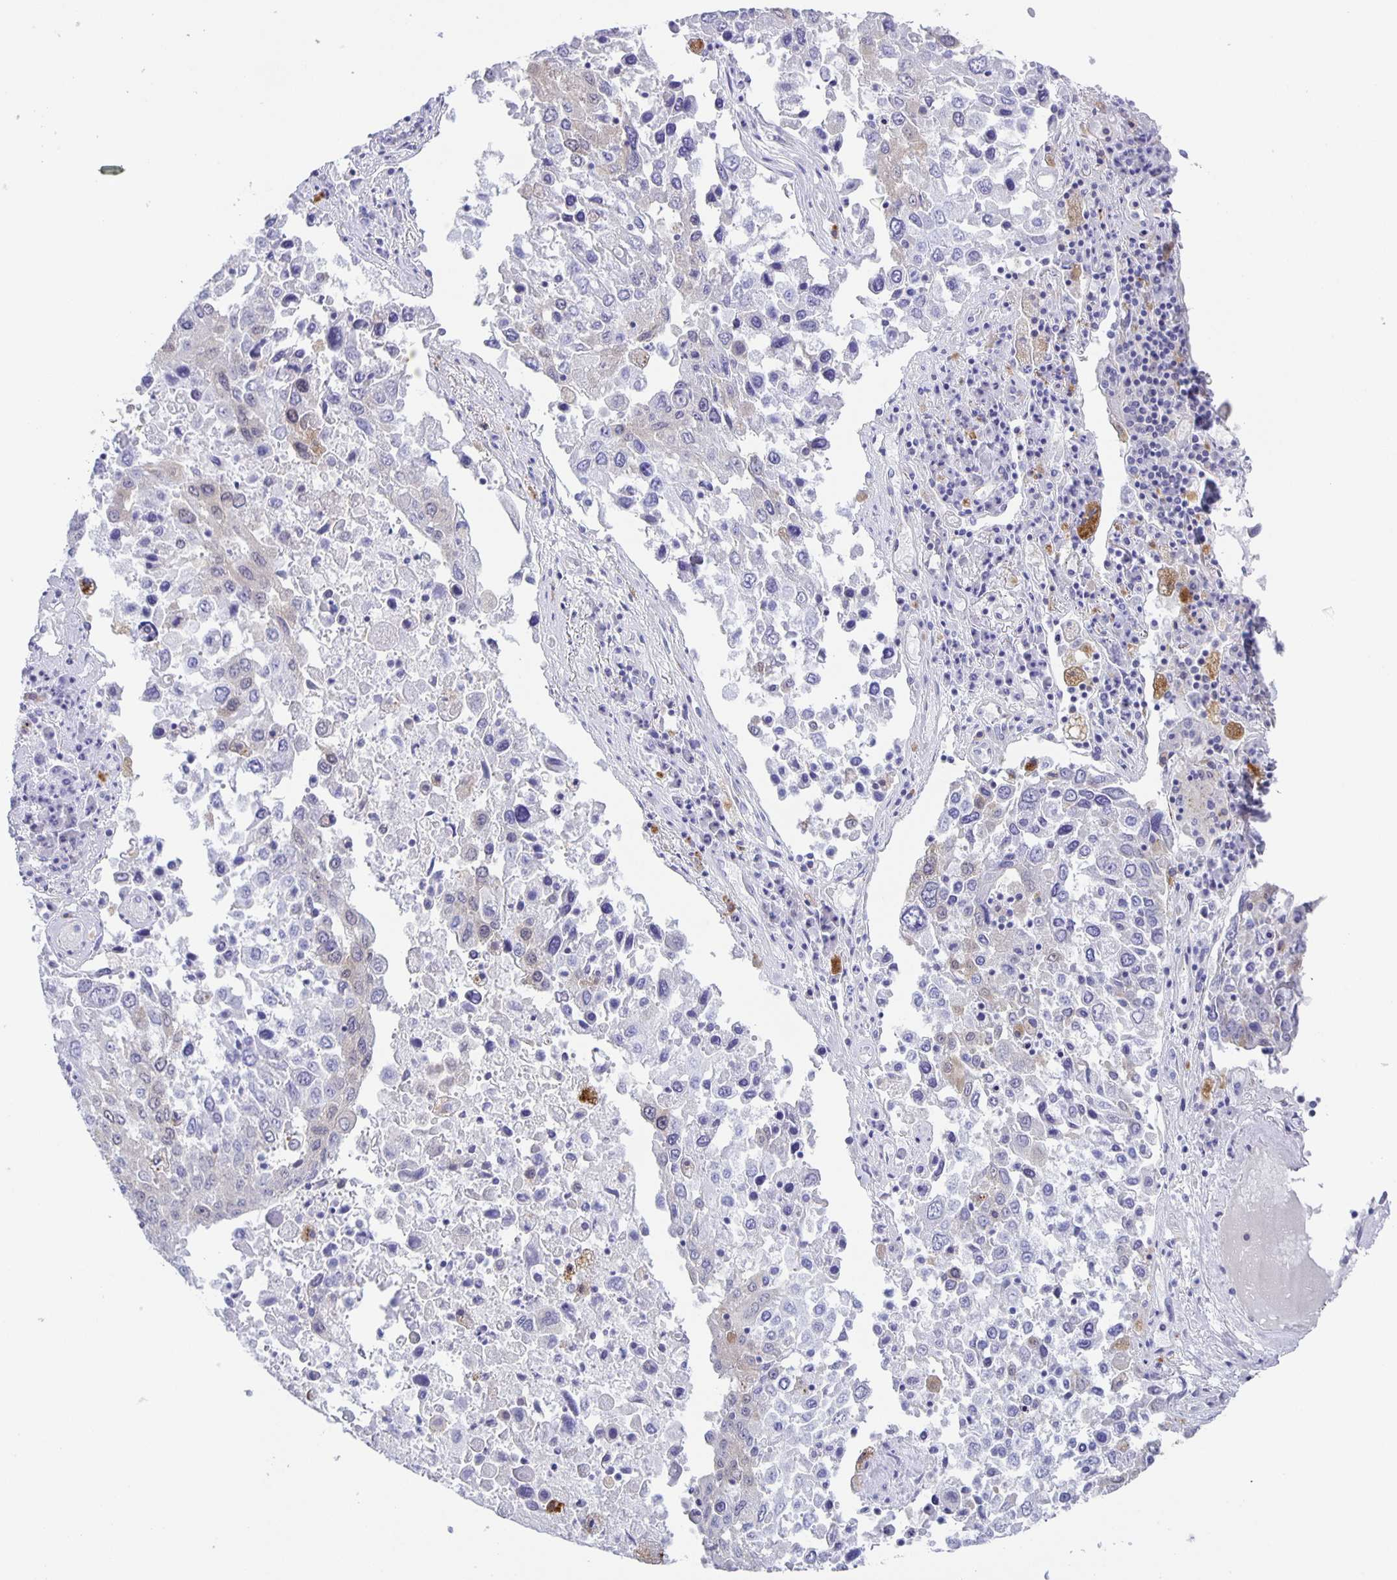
{"staining": {"intensity": "negative", "quantity": "none", "location": "none"}, "tissue": "lung cancer", "cell_type": "Tumor cells", "image_type": "cancer", "snomed": [{"axis": "morphology", "description": "Squamous cell carcinoma, NOS"}, {"axis": "topography", "description": "Lung"}], "caption": "An immunohistochemistry image of squamous cell carcinoma (lung) is shown. There is no staining in tumor cells of squamous cell carcinoma (lung). (Stains: DAB (3,3'-diaminobenzidine) immunohistochemistry with hematoxylin counter stain, Microscopy: brightfield microscopy at high magnification).", "gene": "LIPA", "patient": {"sex": "male", "age": 65}}